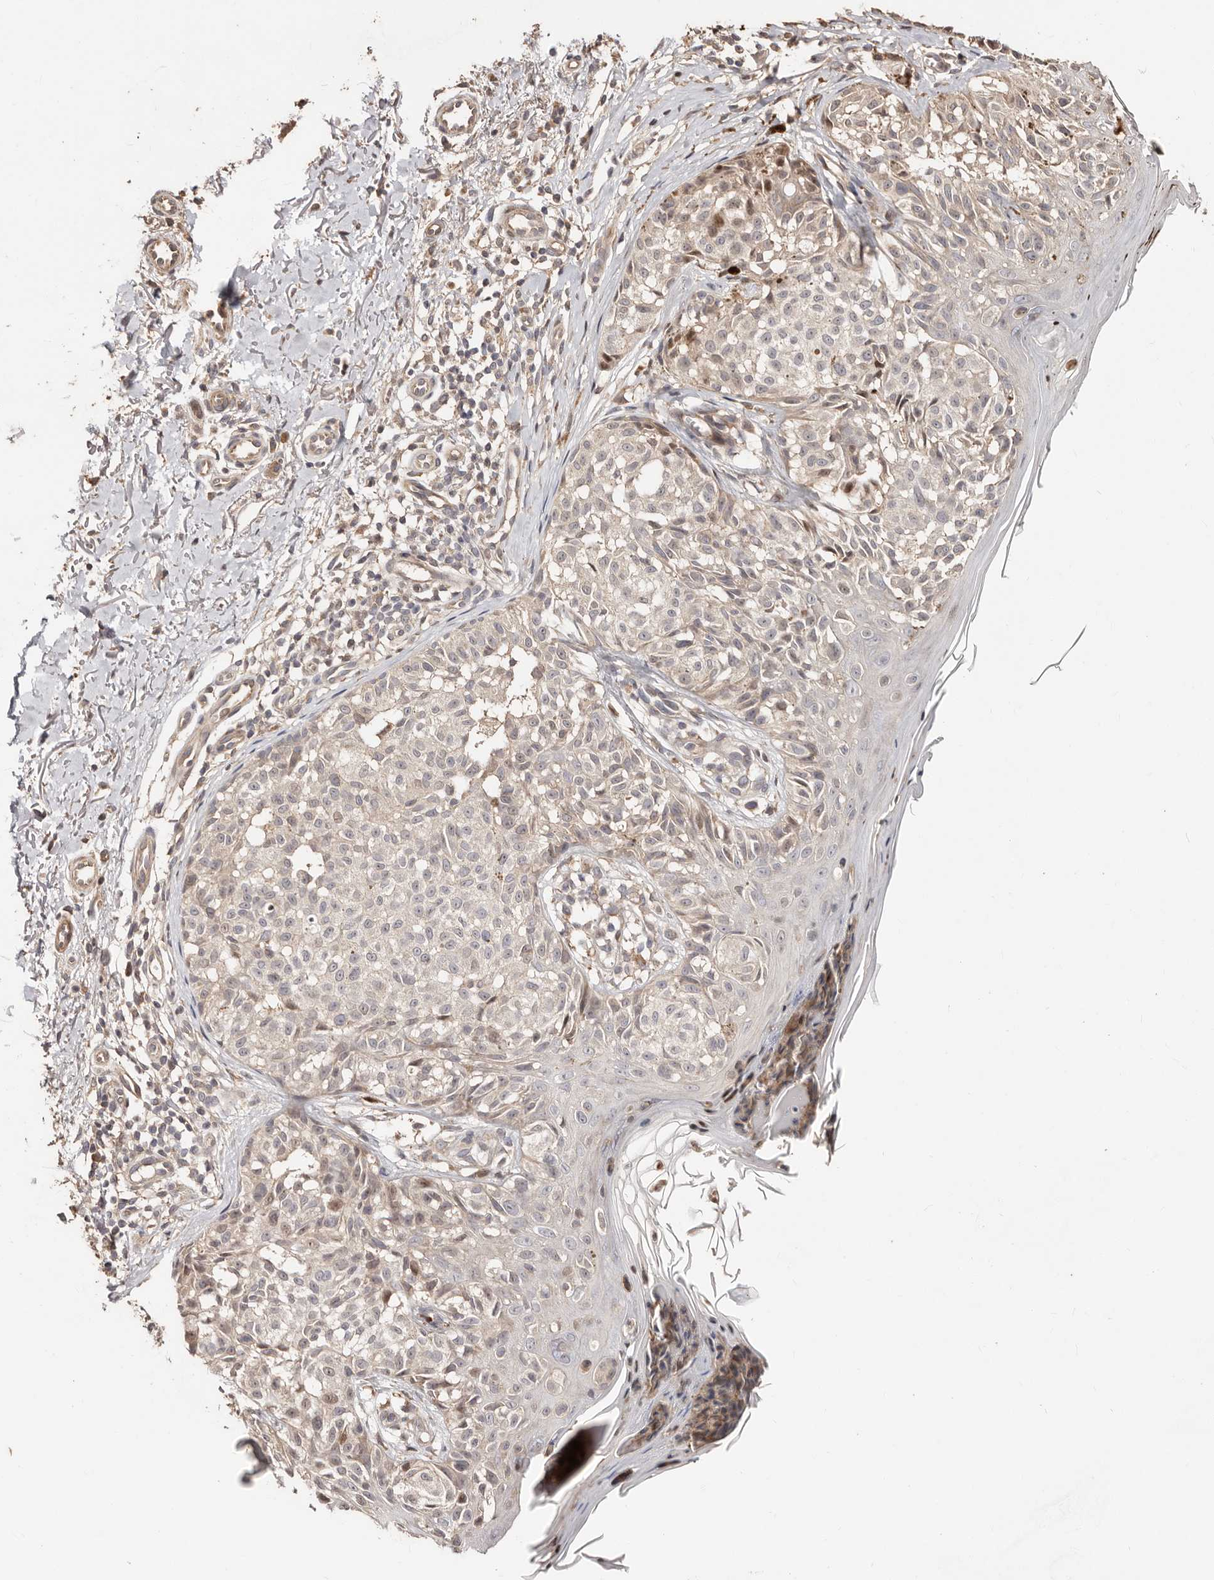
{"staining": {"intensity": "weak", "quantity": "<25%", "location": "cytoplasmic/membranous"}, "tissue": "melanoma", "cell_type": "Tumor cells", "image_type": "cancer", "snomed": [{"axis": "morphology", "description": "Malignant melanoma, NOS"}, {"axis": "topography", "description": "Skin"}], "caption": "This is a histopathology image of immunohistochemistry staining of malignant melanoma, which shows no positivity in tumor cells.", "gene": "APOL6", "patient": {"sex": "female", "age": 50}}